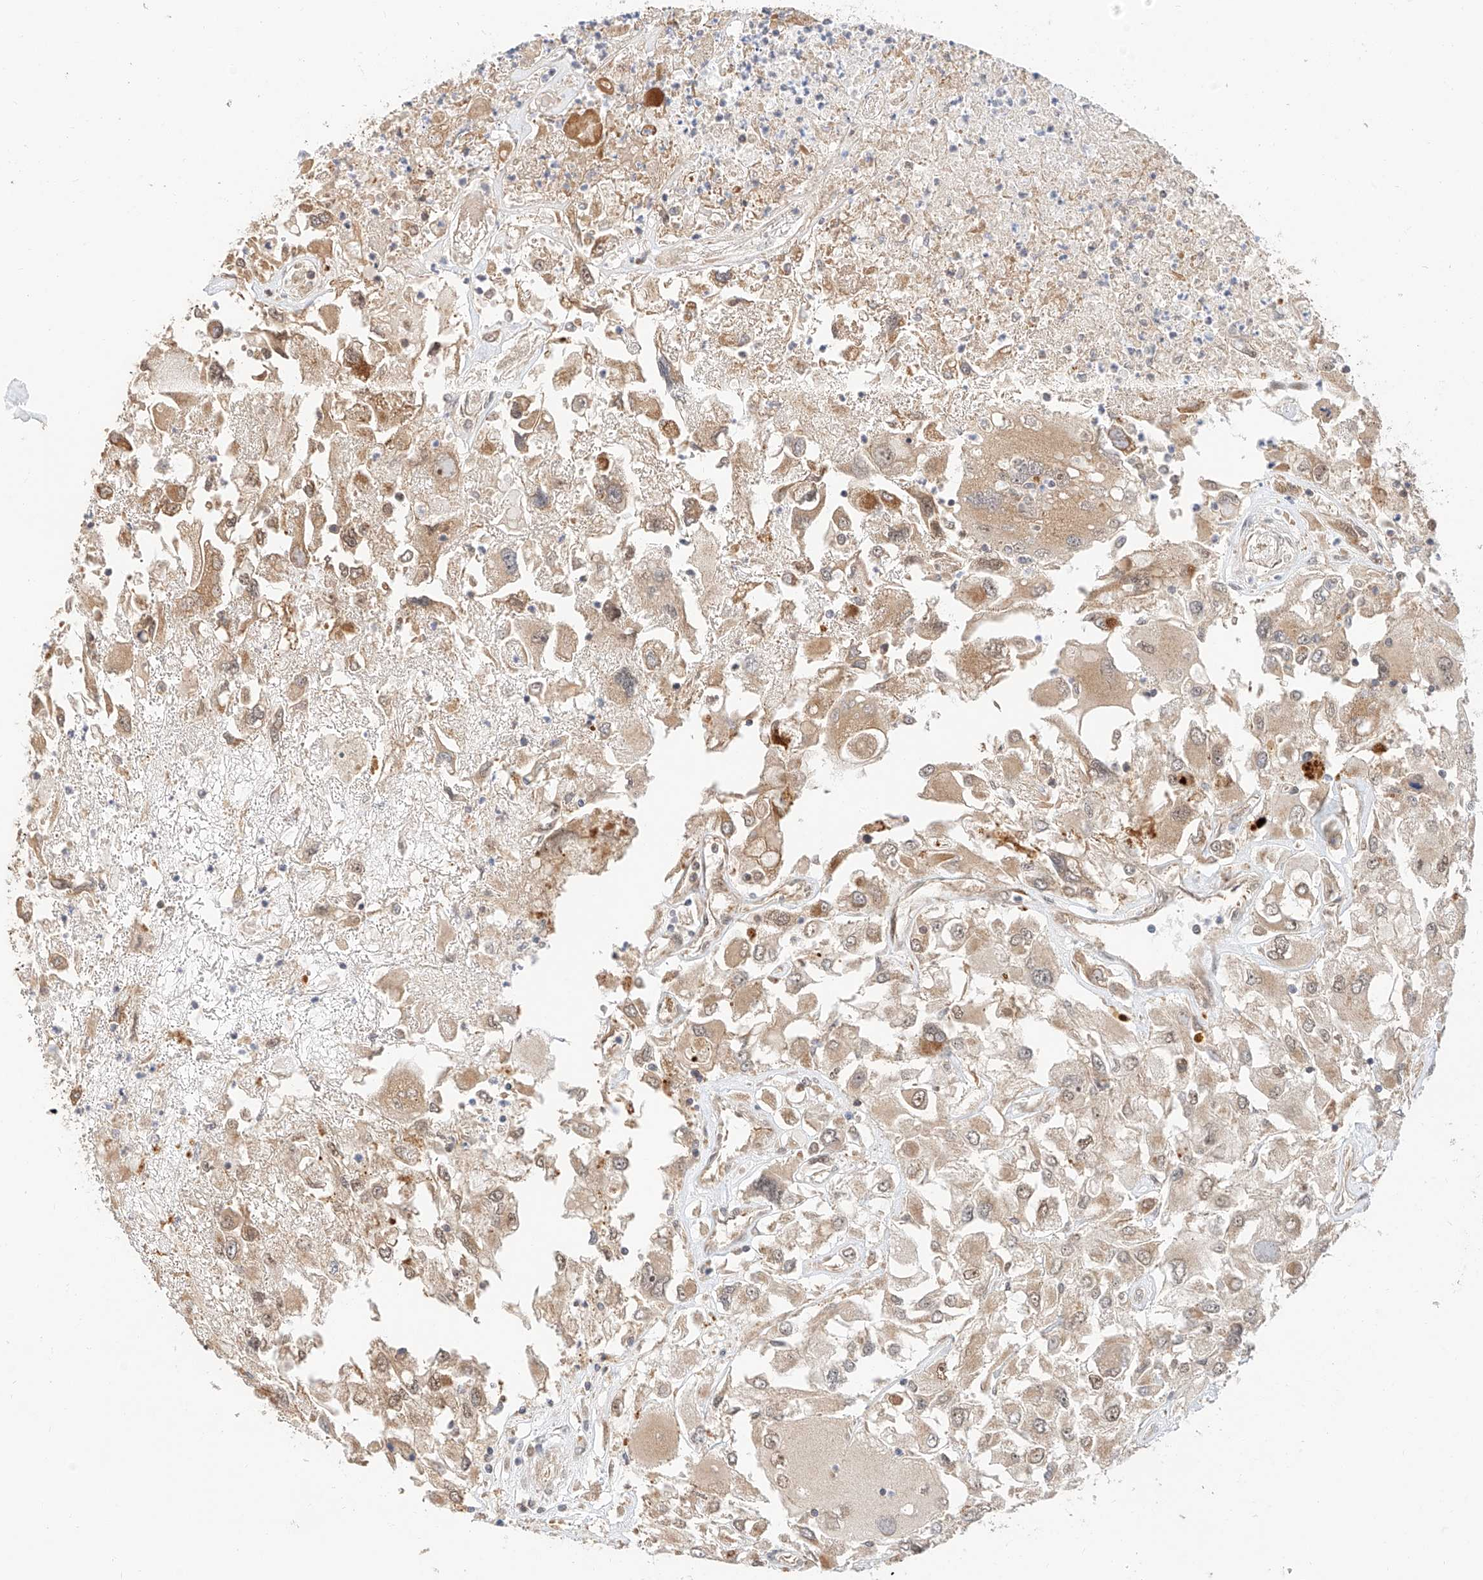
{"staining": {"intensity": "moderate", "quantity": ">75%", "location": "cytoplasmic/membranous,nuclear"}, "tissue": "renal cancer", "cell_type": "Tumor cells", "image_type": "cancer", "snomed": [{"axis": "morphology", "description": "Adenocarcinoma, NOS"}, {"axis": "topography", "description": "Kidney"}], "caption": "Adenocarcinoma (renal) tissue demonstrates moderate cytoplasmic/membranous and nuclear positivity in approximately >75% of tumor cells, visualized by immunohistochemistry. The protein of interest is shown in brown color, while the nuclei are stained blue.", "gene": "EIF4H", "patient": {"sex": "female", "age": 52}}